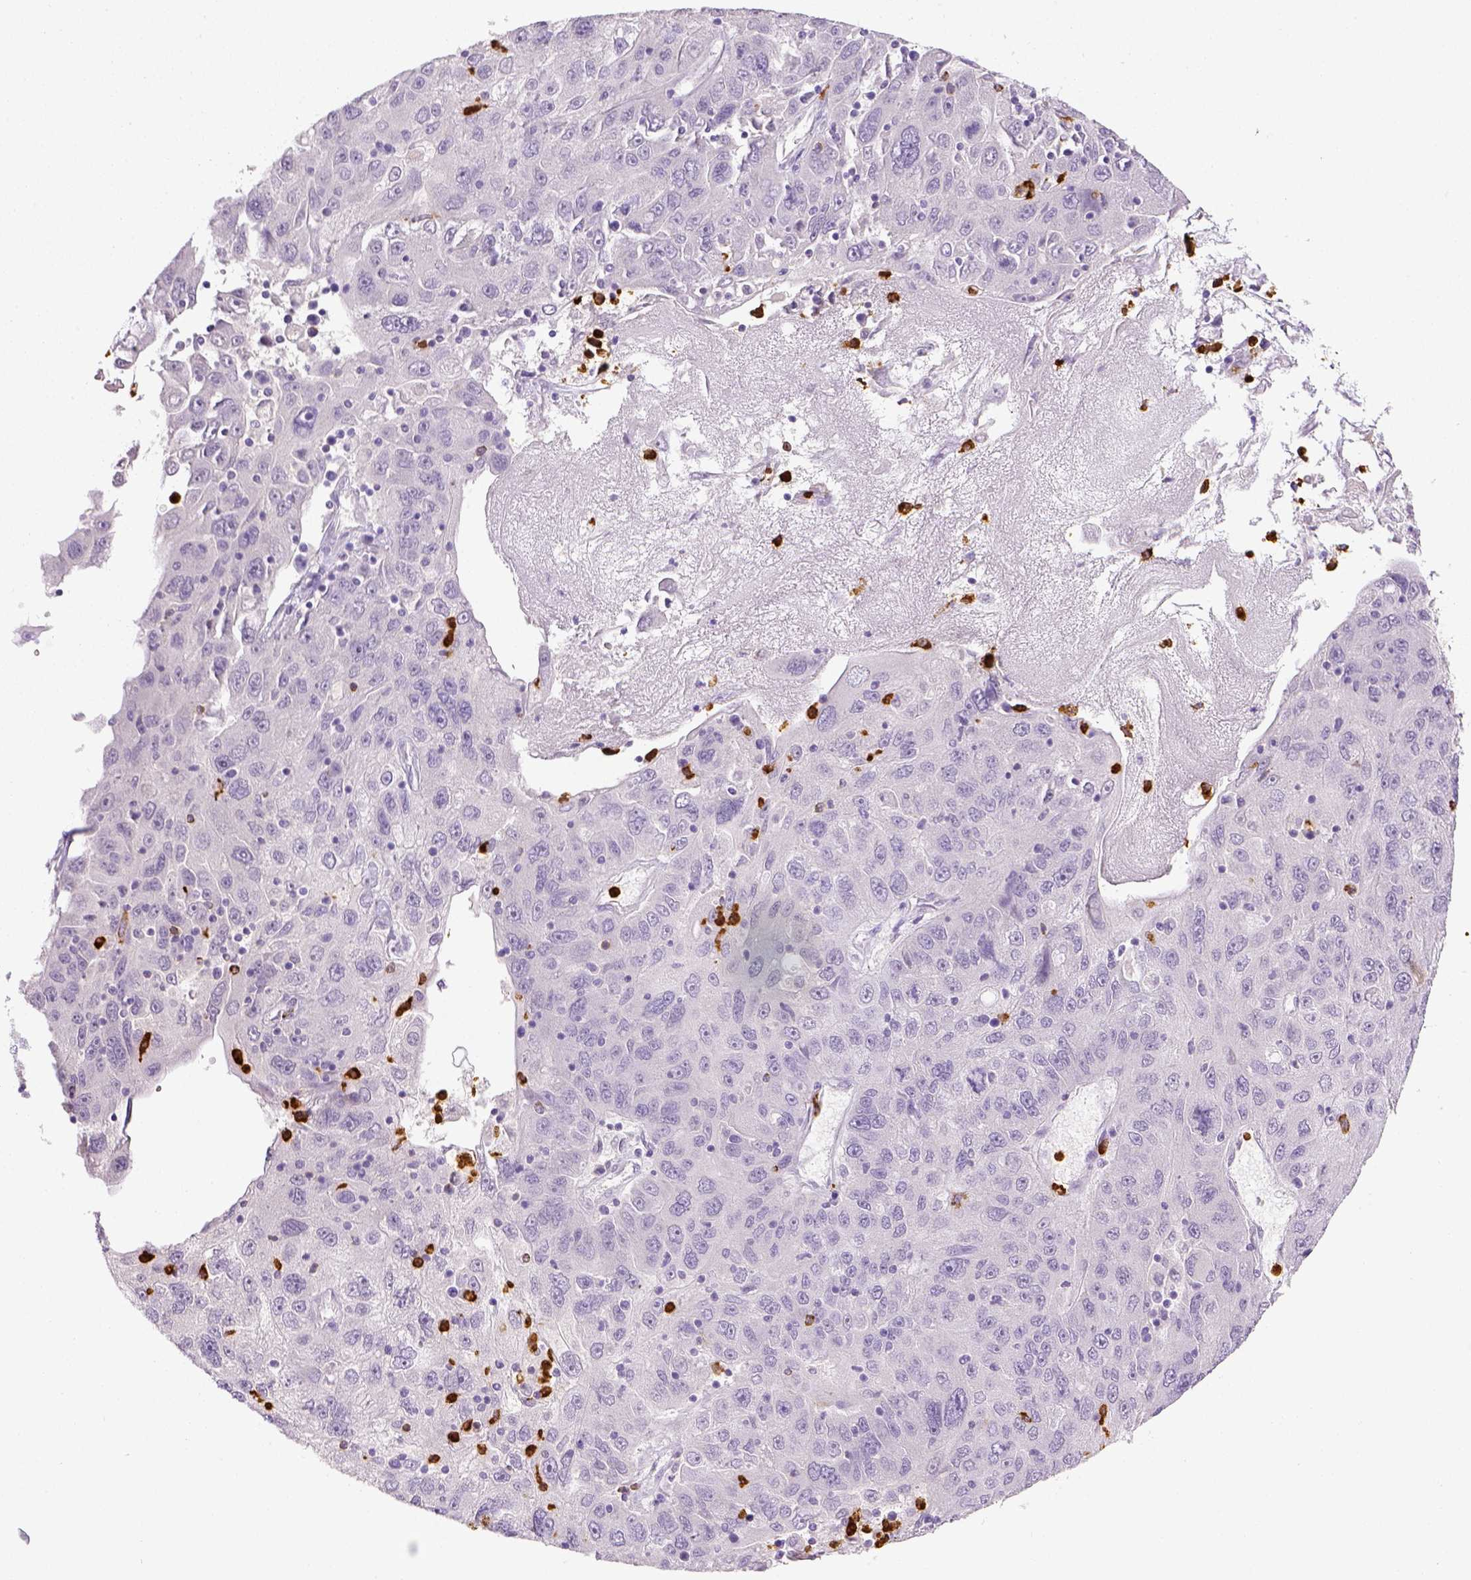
{"staining": {"intensity": "negative", "quantity": "none", "location": "none"}, "tissue": "stomach cancer", "cell_type": "Tumor cells", "image_type": "cancer", "snomed": [{"axis": "morphology", "description": "Adenocarcinoma, NOS"}, {"axis": "topography", "description": "Stomach"}], "caption": "High power microscopy photomicrograph of an immunohistochemistry (IHC) photomicrograph of stomach cancer, revealing no significant staining in tumor cells.", "gene": "ITGAM", "patient": {"sex": "male", "age": 56}}